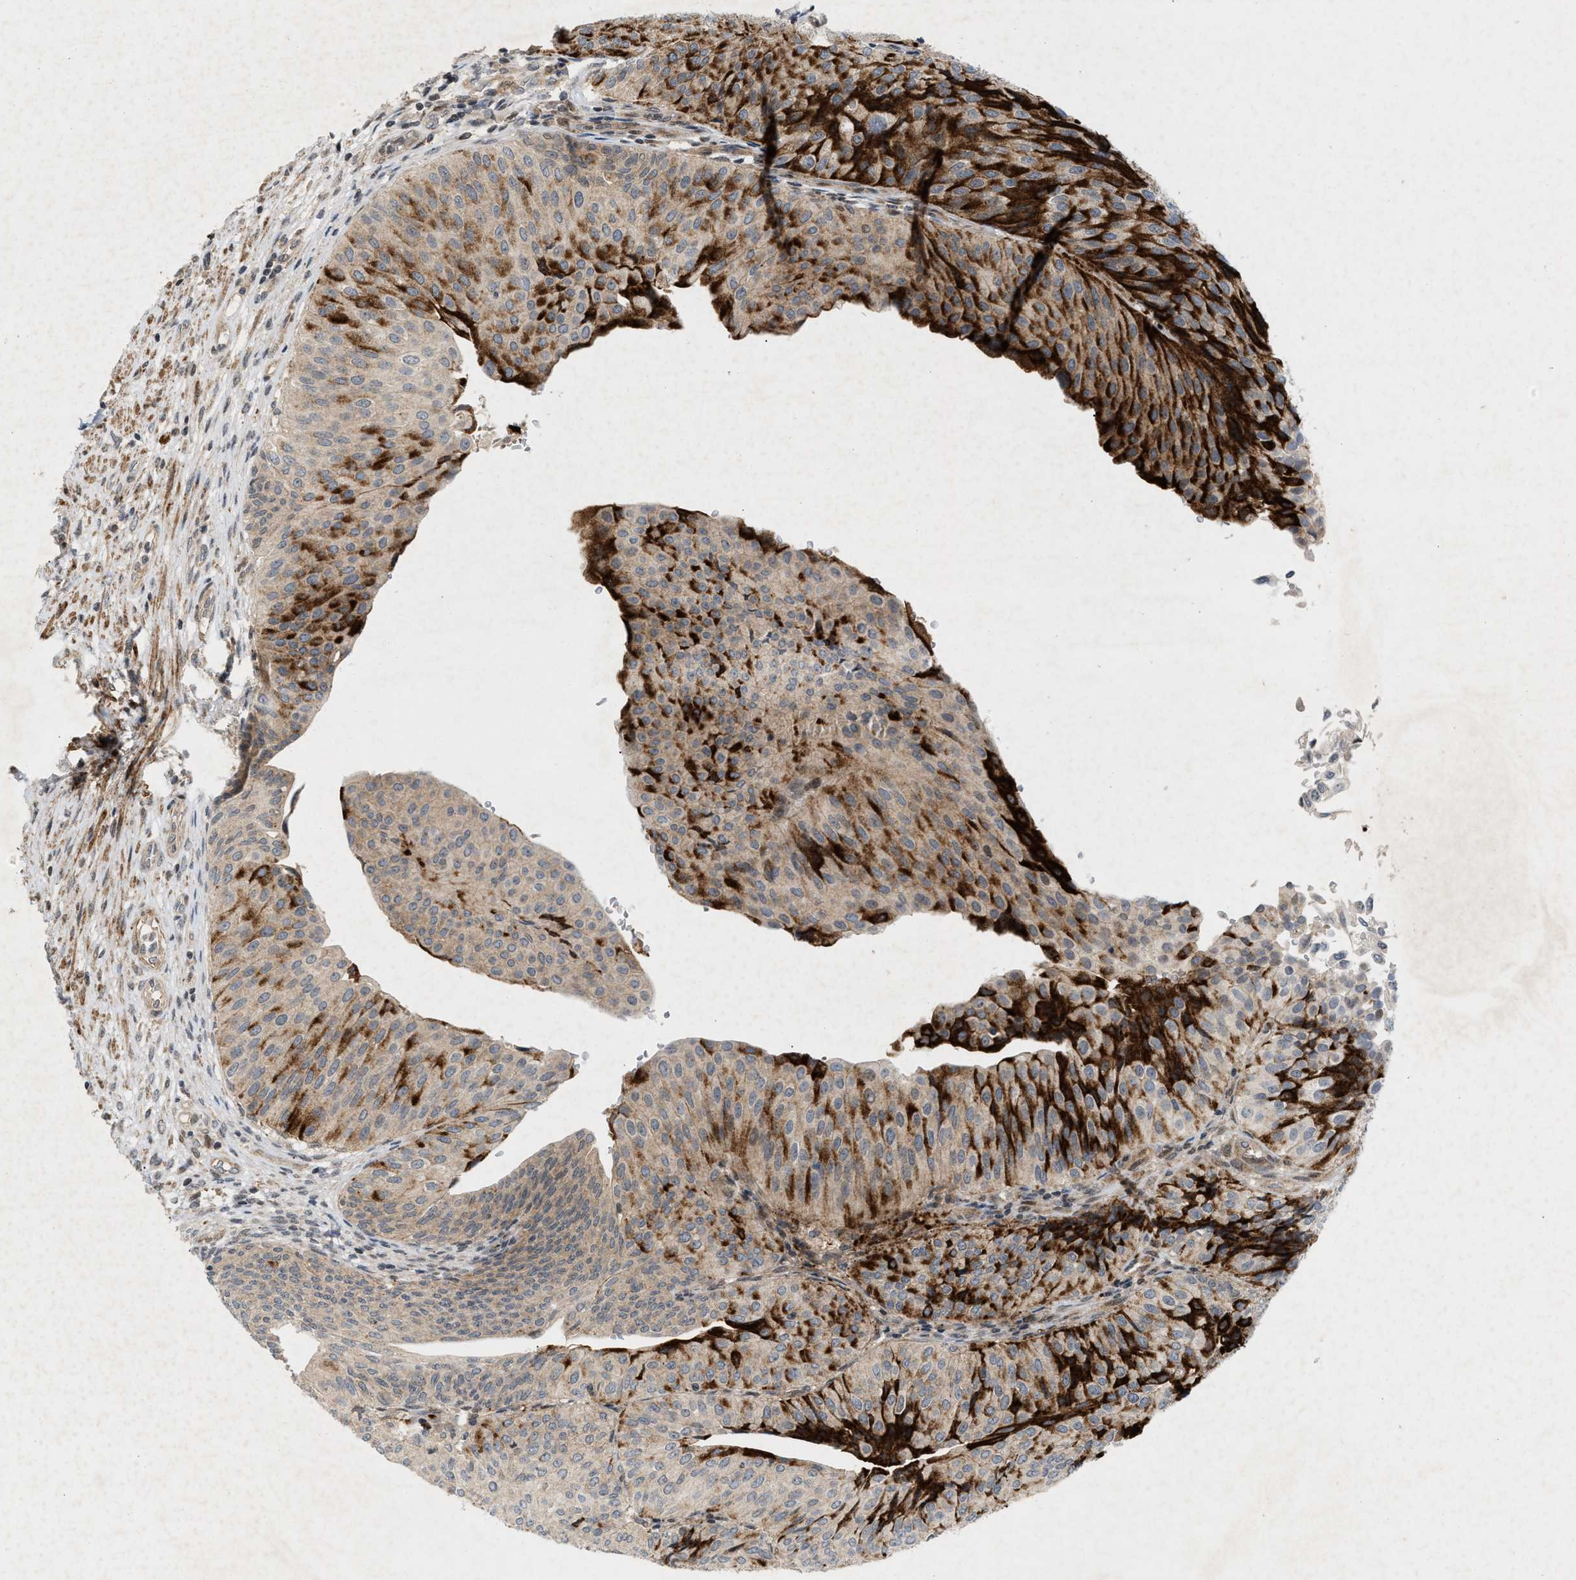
{"staining": {"intensity": "strong", "quantity": "25%-75%", "location": "cytoplasmic/membranous"}, "tissue": "urothelial cancer", "cell_type": "Tumor cells", "image_type": "cancer", "snomed": [{"axis": "morphology", "description": "Urothelial carcinoma, Low grade"}, {"axis": "topography", "description": "Urinary bladder"}], "caption": "Immunohistochemistry (IHC) (DAB (3,3'-diaminobenzidine)) staining of urothelial carcinoma (low-grade) reveals strong cytoplasmic/membranous protein expression in approximately 25%-75% of tumor cells. (DAB = brown stain, brightfield microscopy at high magnification).", "gene": "ZPR1", "patient": {"sex": "male", "age": 67}}